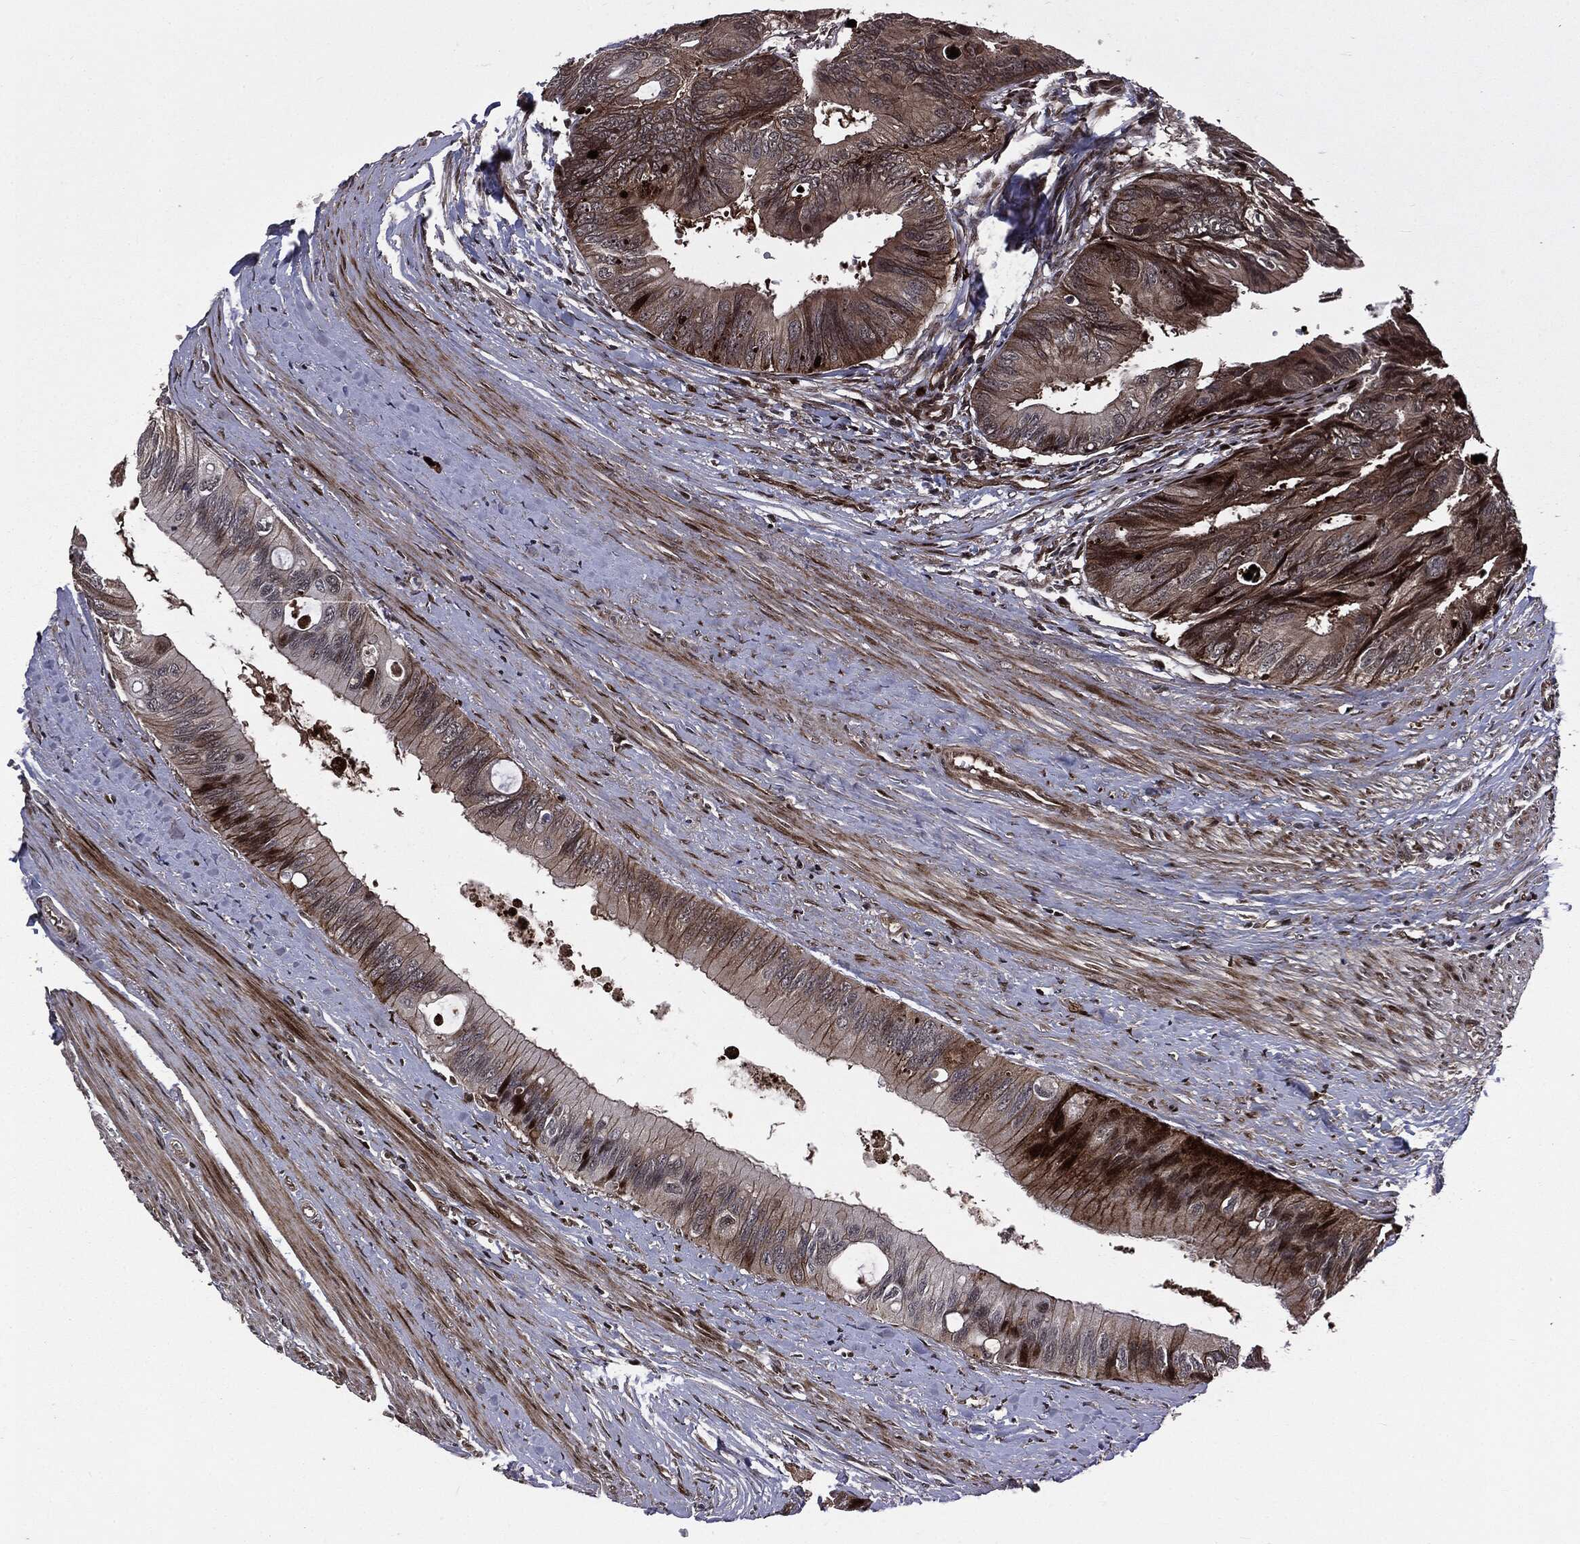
{"staining": {"intensity": "strong", "quantity": "25%-75%", "location": "nuclear"}, "tissue": "colorectal cancer", "cell_type": "Tumor cells", "image_type": "cancer", "snomed": [{"axis": "morphology", "description": "Normal tissue, NOS"}, {"axis": "morphology", "description": "Adenocarcinoma, NOS"}, {"axis": "topography", "description": "Colon"}], "caption": "Protein expression analysis of colorectal adenocarcinoma exhibits strong nuclear staining in about 25%-75% of tumor cells.", "gene": "SMAD4", "patient": {"sex": "male", "age": 65}}